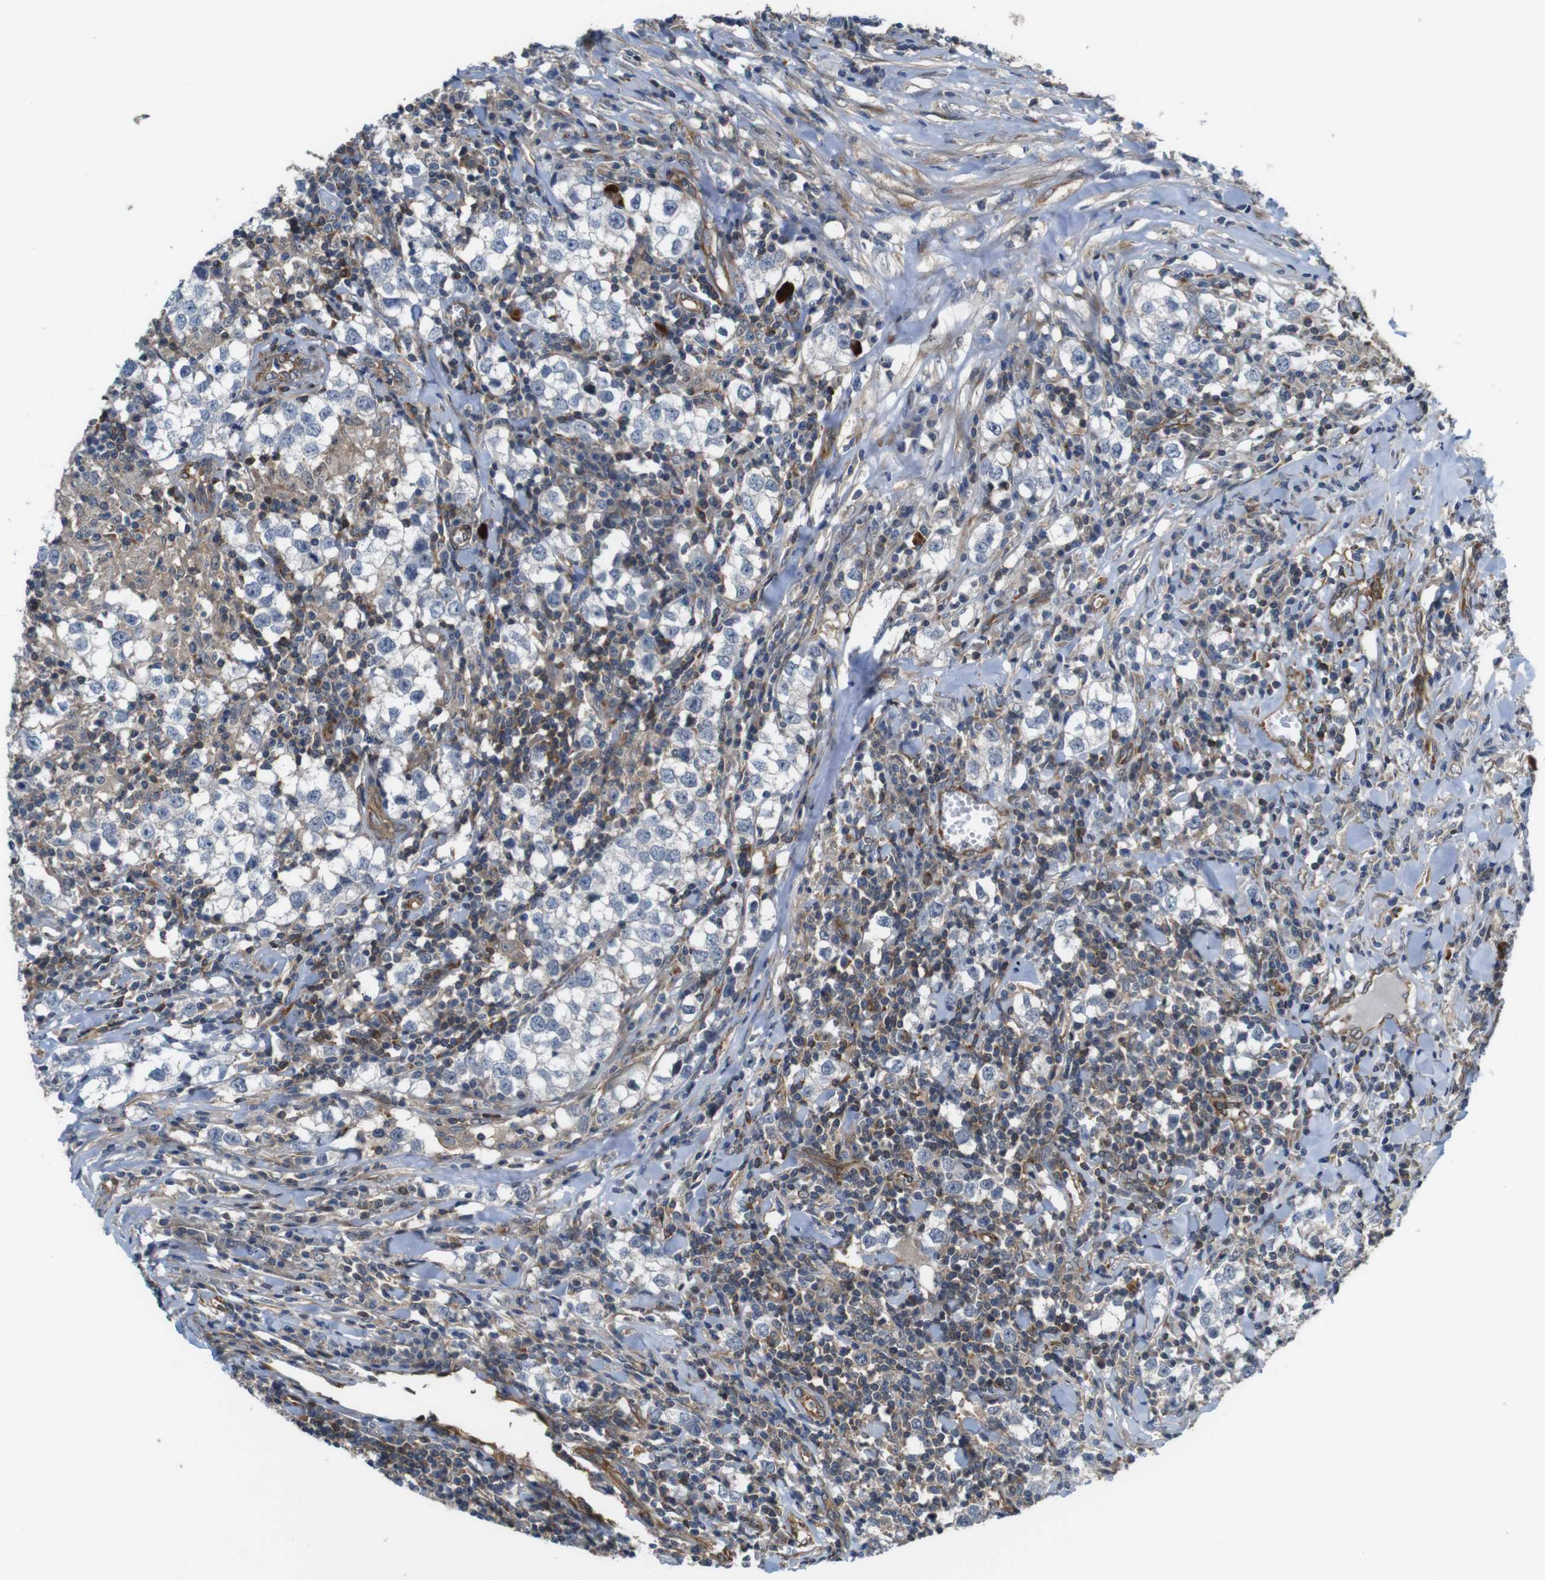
{"staining": {"intensity": "negative", "quantity": "none", "location": "none"}, "tissue": "testis cancer", "cell_type": "Tumor cells", "image_type": "cancer", "snomed": [{"axis": "morphology", "description": "Seminoma, NOS"}, {"axis": "morphology", "description": "Carcinoma, Embryonal, NOS"}, {"axis": "topography", "description": "Testis"}], "caption": "Immunohistochemistry (IHC) photomicrograph of neoplastic tissue: human testis cancer stained with DAB demonstrates no significant protein positivity in tumor cells.", "gene": "PCOLCE2", "patient": {"sex": "male", "age": 36}}